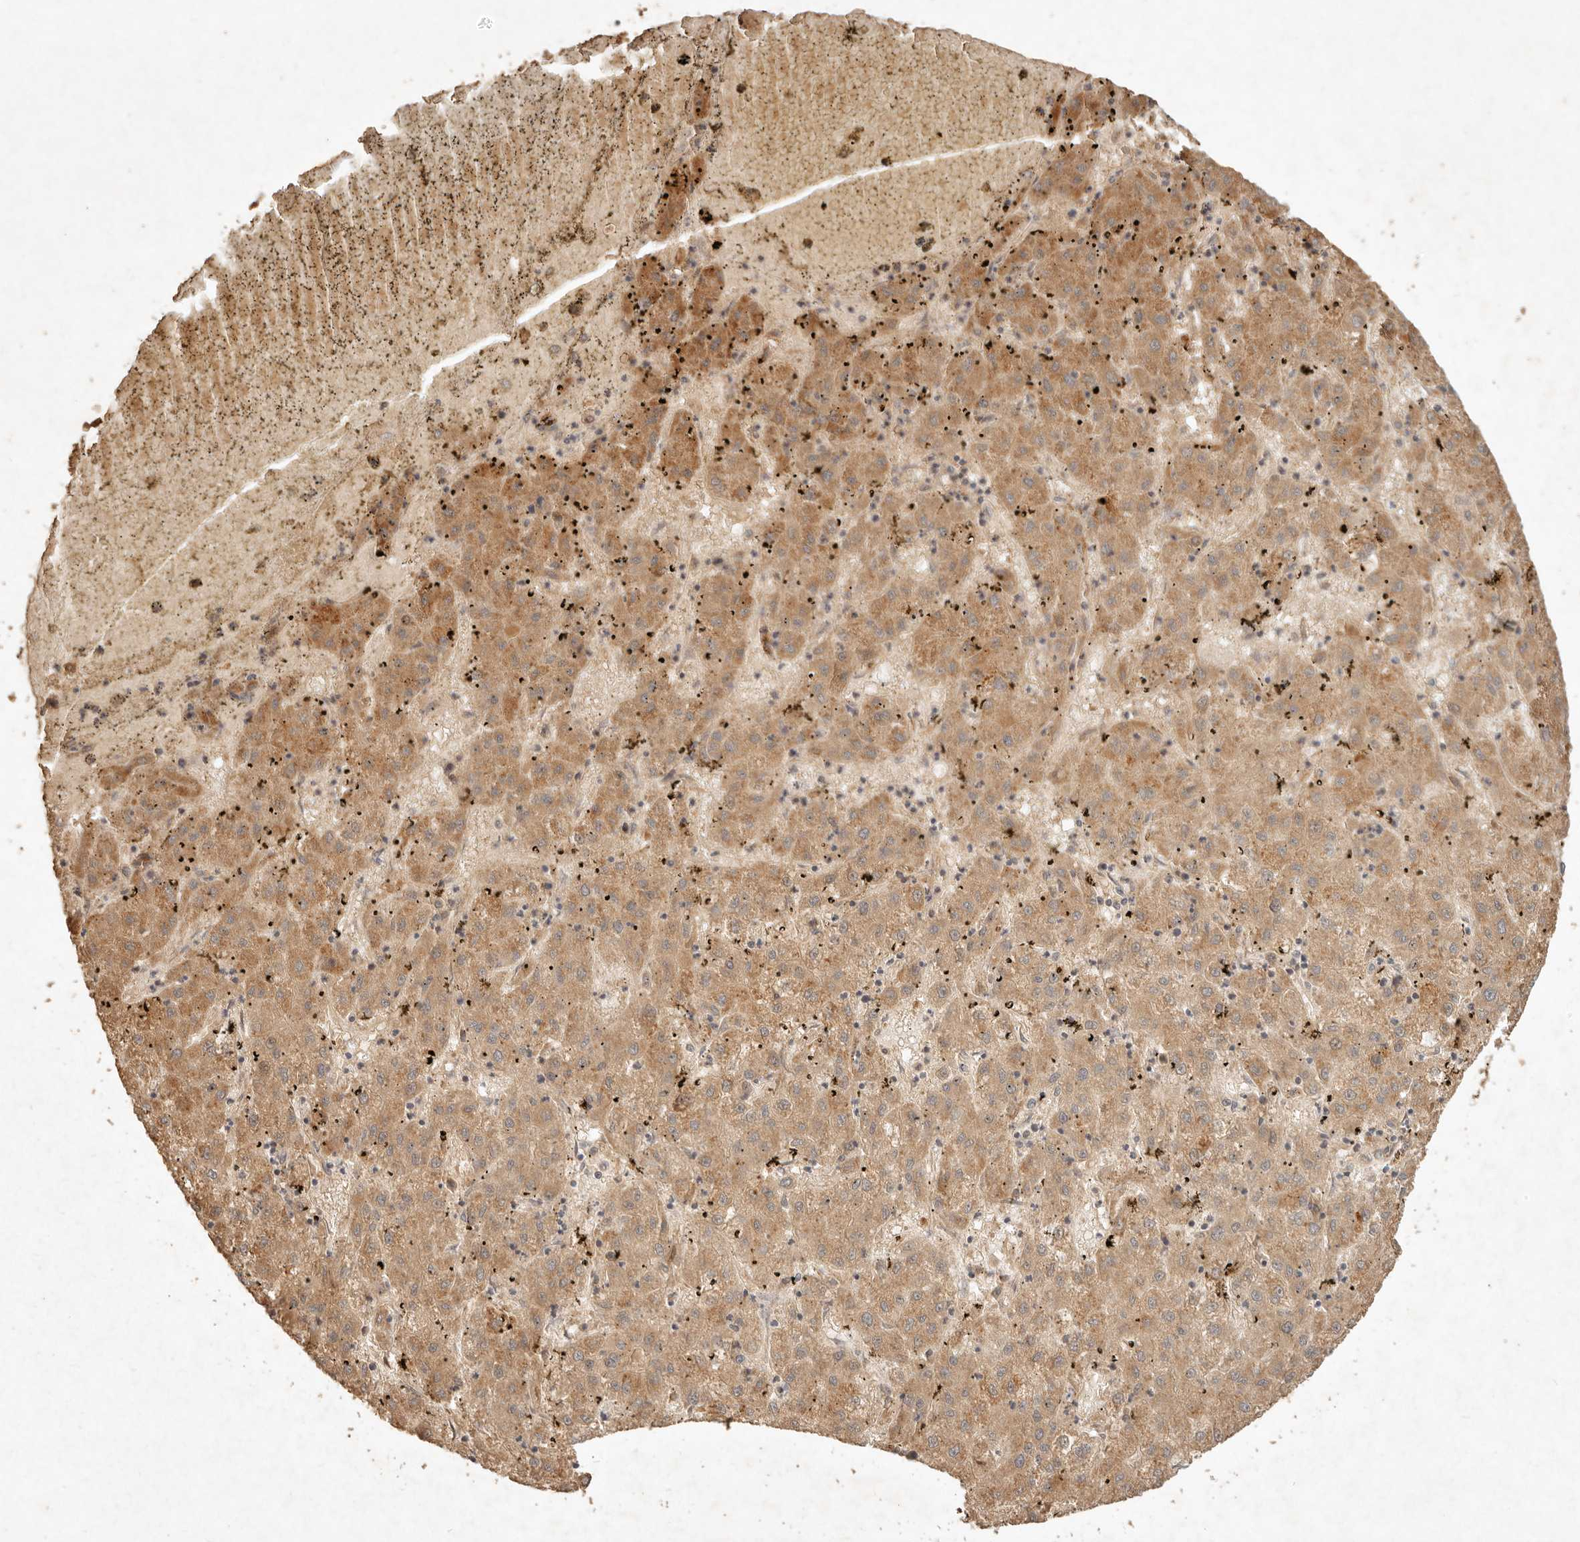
{"staining": {"intensity": "moderate", "quantity": ">75%", "location": "cytoplasmic/membranous"}, "tissue": "liver cancer", "cell_type": "Tumor cells", "image_type": "cancer", "snomed": [{"axis": "morphology", "description": "Carcinoma, Hepatocellular, NOS"}, {"axis": "topography", "description": "Liver"}], "caption": "An IHC micrograph of neoplastic tissue is shown. Protein staining in brown labels moderate cytoplasmic/membranous positivity in liver cancer (hepatocellular carcinoma) within tumor cells.", "gene": "CLEC4C", "patient": {"sex": "male", "age": 72}}